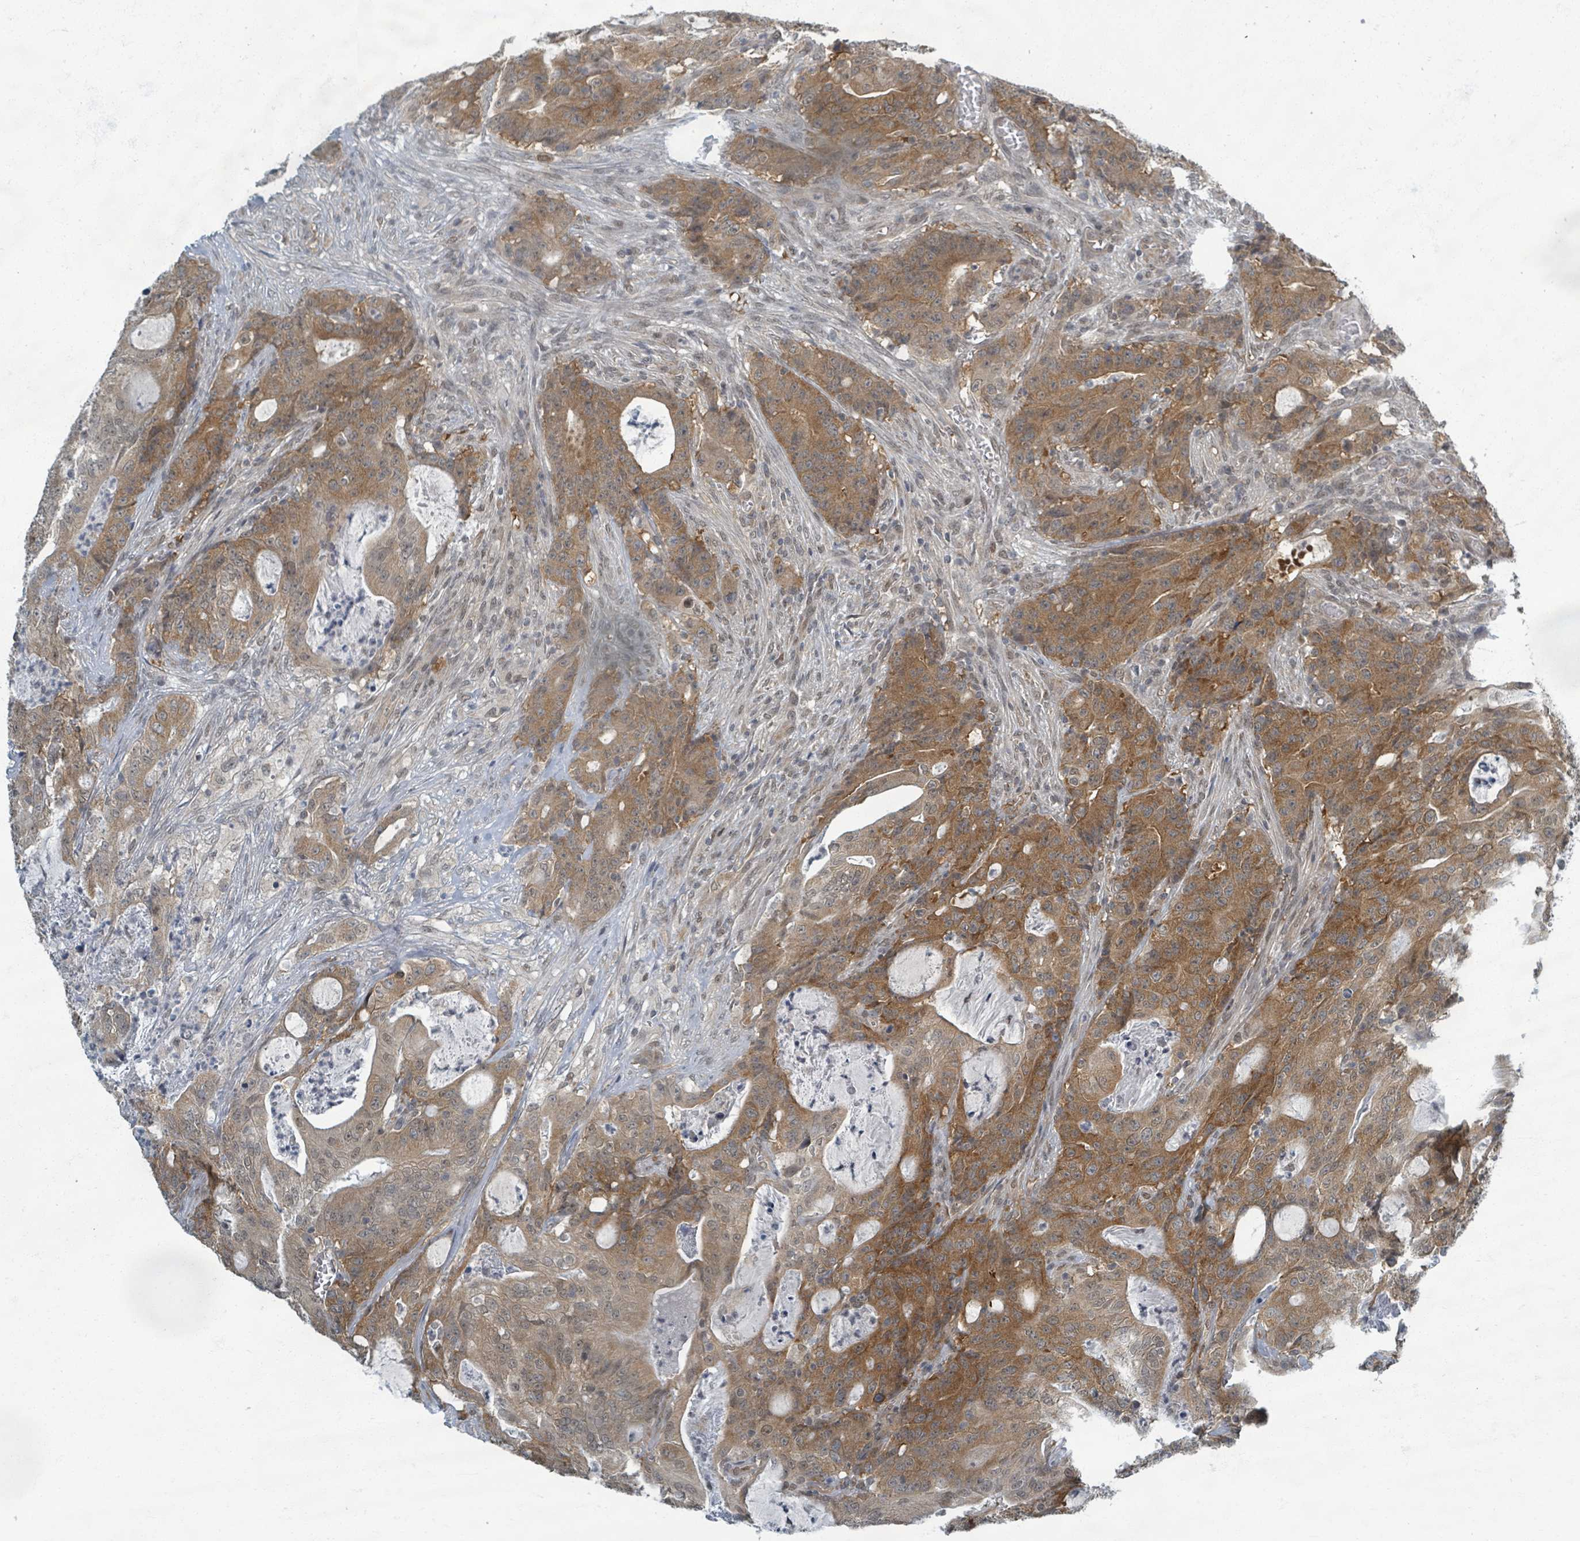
{"staining": {"intensity": "moderate", "quantity": ">75%", "location": "cytoplasmic/membranous"}, "tissue": "colorectal cancer", "cell_type": "Tumor cells", "image_type": "cancer", "snomed": [{"axis": "morphology", "description": "Adenocarcinoma, NOS"}, {"axis": "topography", "description": "Colon"}], "caption": "A medium amount of moderate cytoplasmic/membranous expression is present in approximately >75% of tumor cells in colorectal cancer tissue.", "gene": "INTS15", "patient": {"sex": "male", "age": 83}}